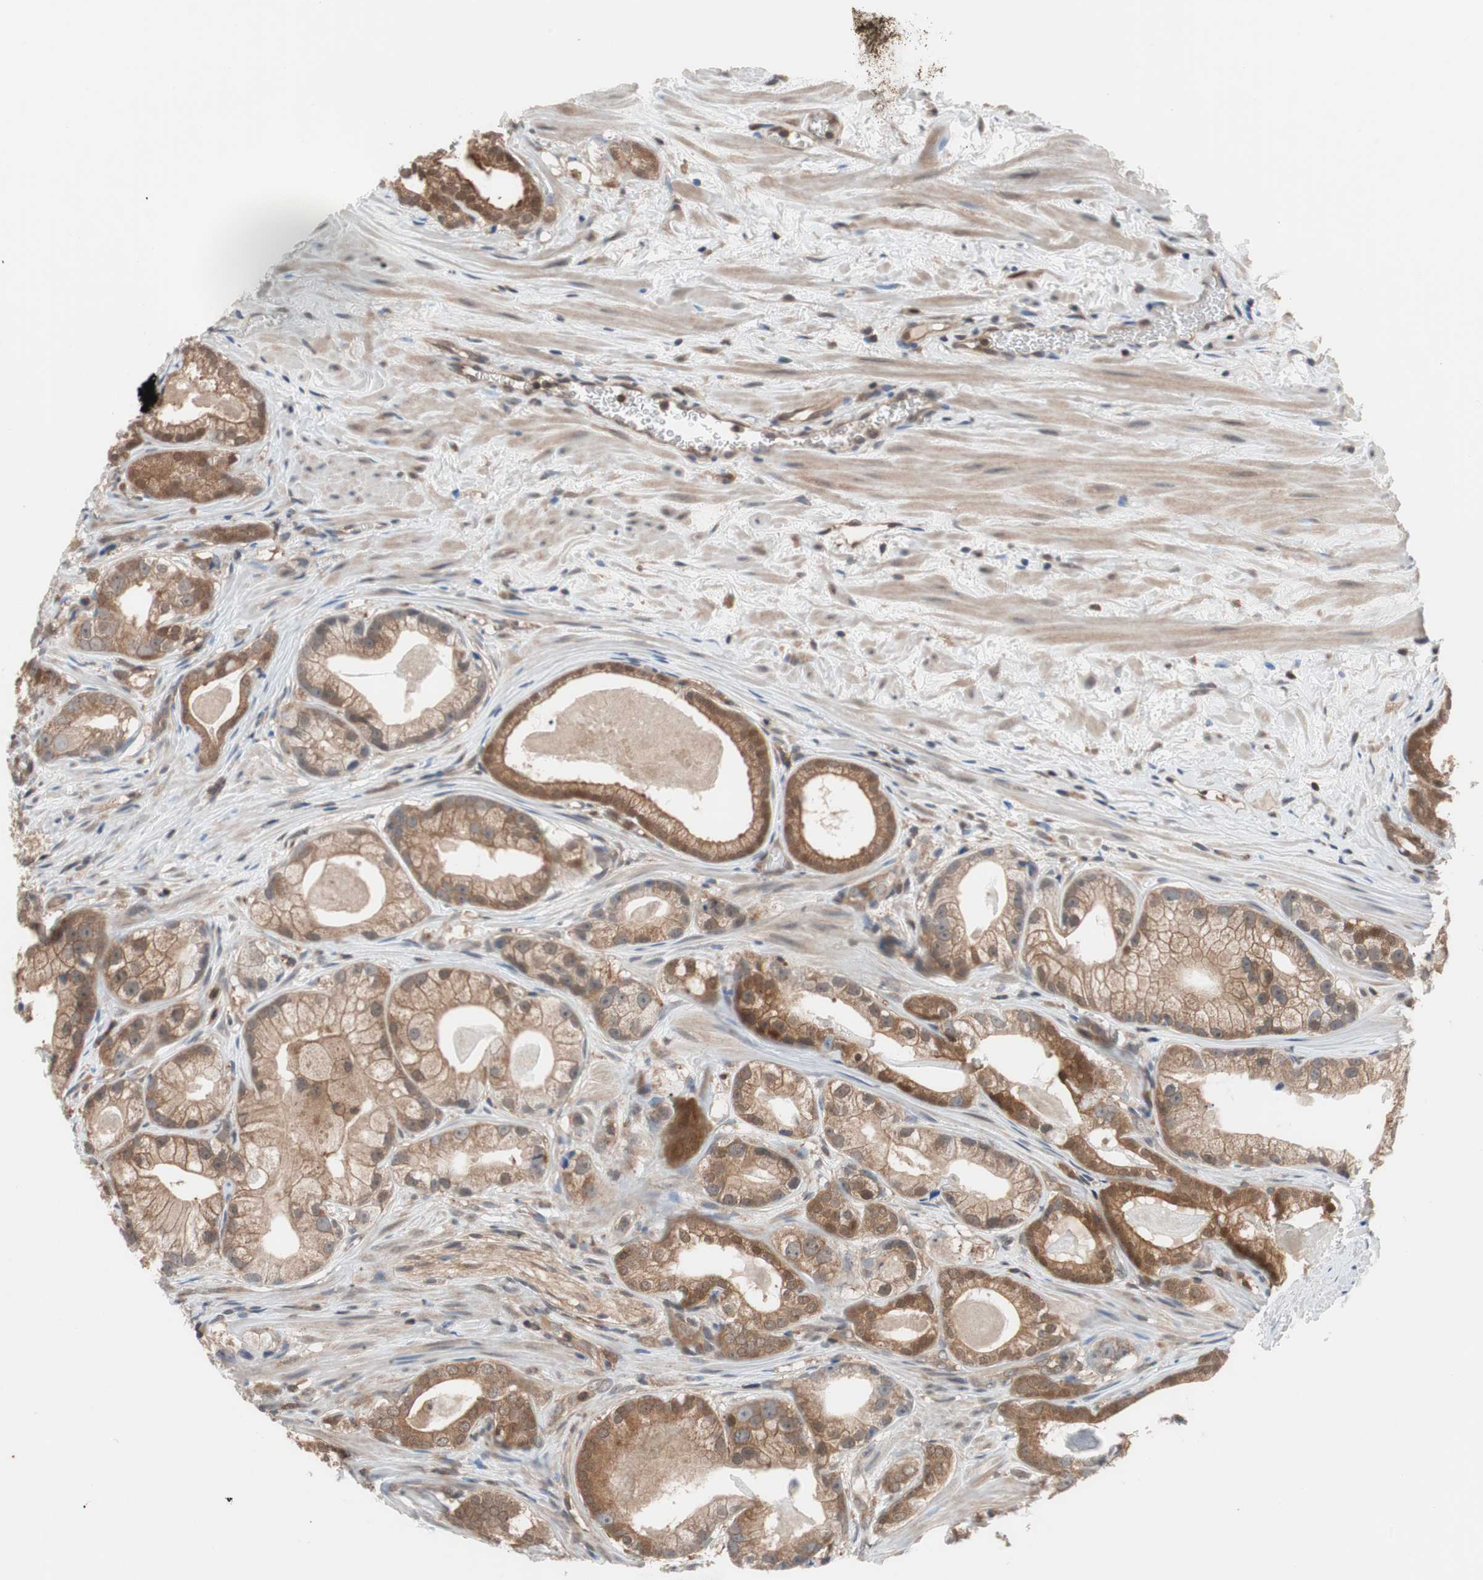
{"staining": {"intensity": "moderate", "quantity": "25%-75%", "location": "cytoplasmic/membranous"}, "tissue": "prostate cancer", "cell_type": "Tumor cells", "image_type": "cancer", "snomed": [{"axis": "morphology", "description": "Adenocarcinoma, Low grade"}, {"axis": "topography", "description": "Prostate"}], "caption": "Tumor cells exhibit medium levels of moderate cytoplasmic/membranous staining in about 25%-75% of cells in prostate cancer (low-grade adenocarcinoma).", "gene": "GALT", "patient": {"sex": "male", "age": 59}}